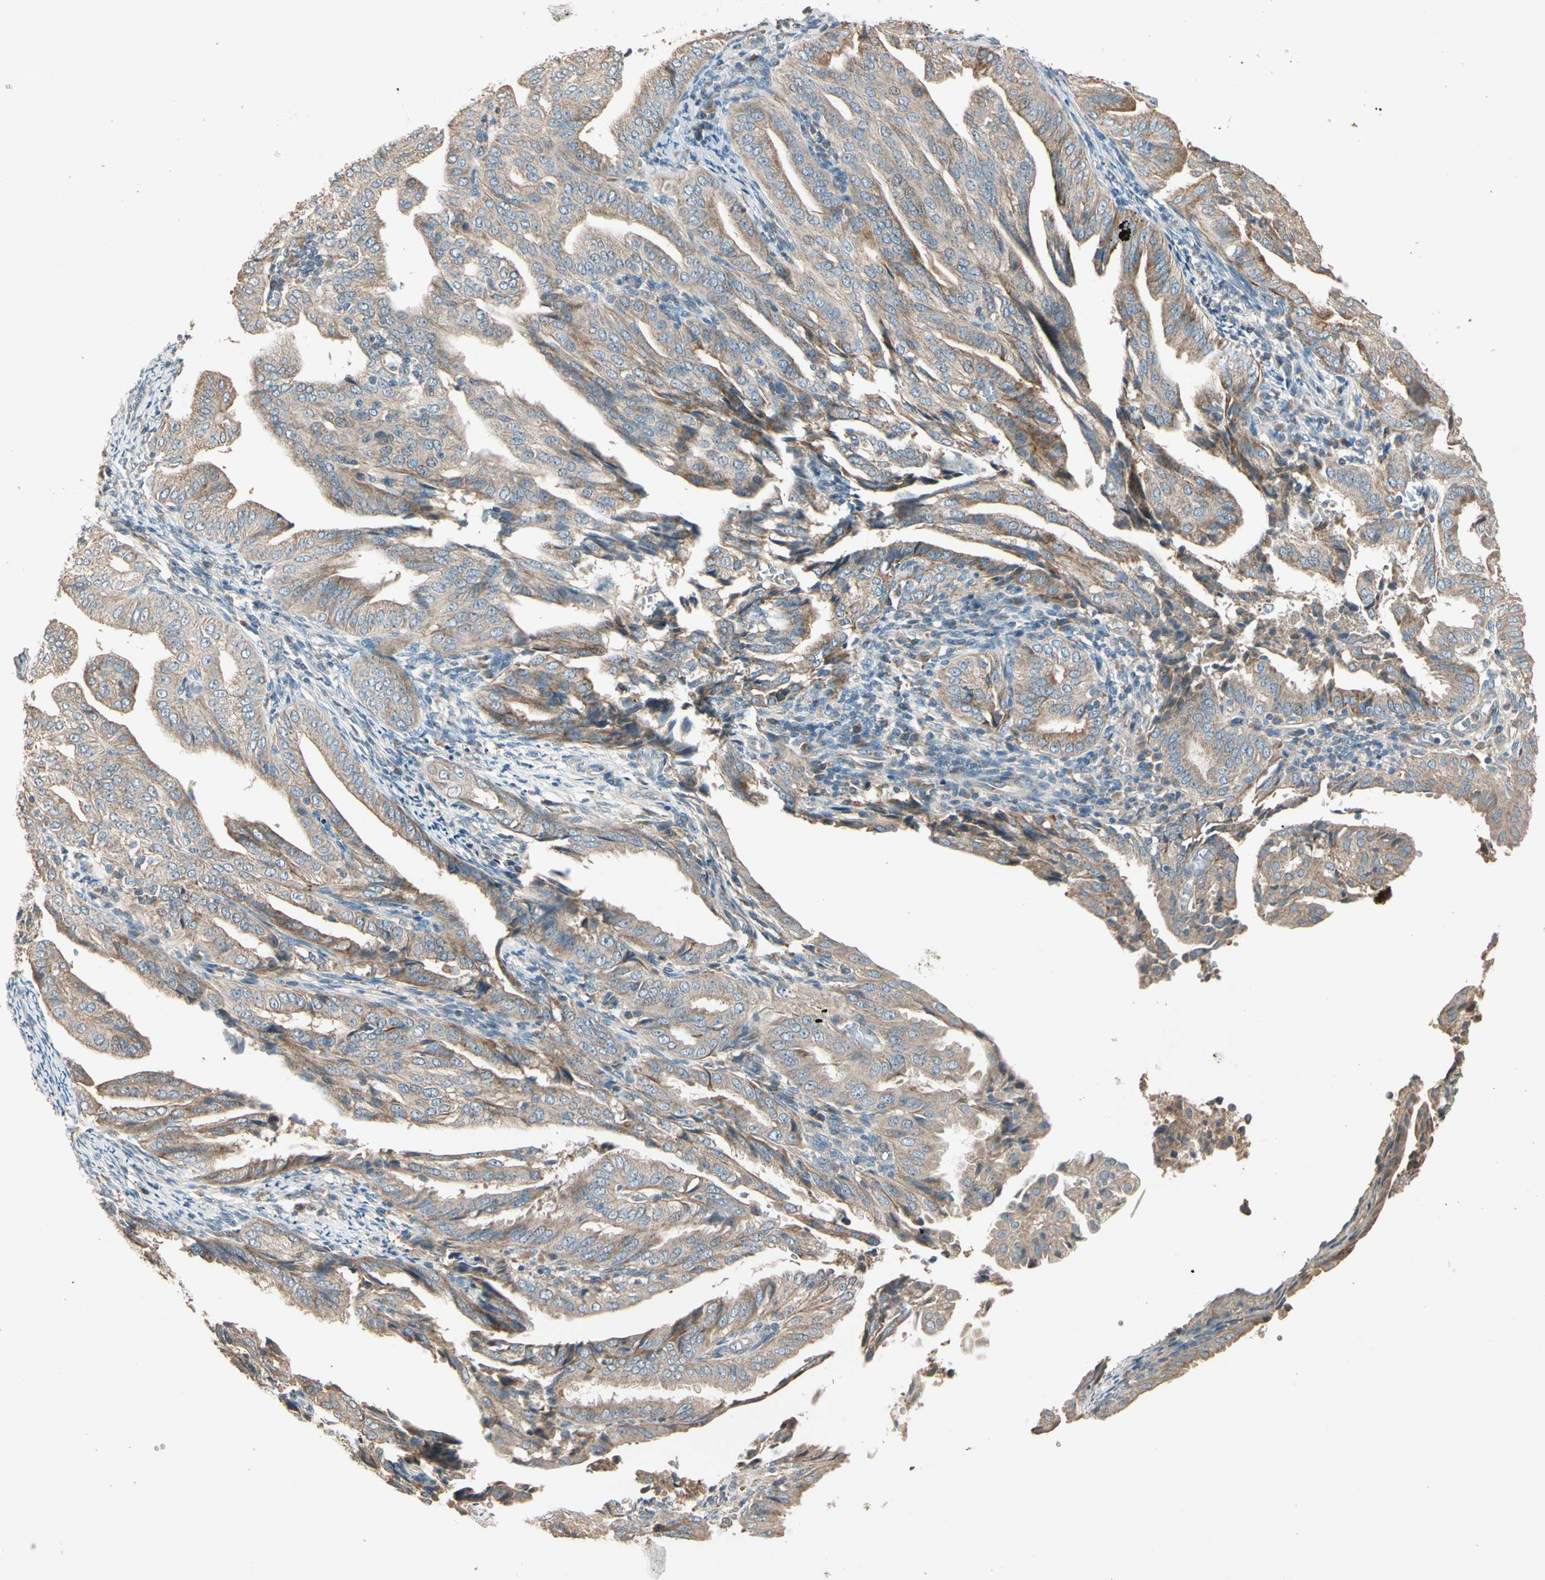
{"staining": {"intensity": "weak", "quantity": ">75%", "location": "cytoplasmic/membranous"}, "tissue": "endometrial cancer", "cell_type": "Tumor cells", "image_type": "cancer", "snomed": [{"axis": "morphology", "description": "Adenocarcinoma, NOS"}, {"axis": "topography", "description": "Endometrium"}], "caption": "Tumor cells exhibit weak cytoplasmic/membranous staining in about >75% of cells in endometrial adenocarcinoma. The staining is performed using DAB (3,3'-diaminobenzidine) brown chromogen to label protein expression. The nuclei are counter-stained blue using hematoxylin.", "gene": "TNFRSF21", "patient": {"sex": "female", "age": 58}}